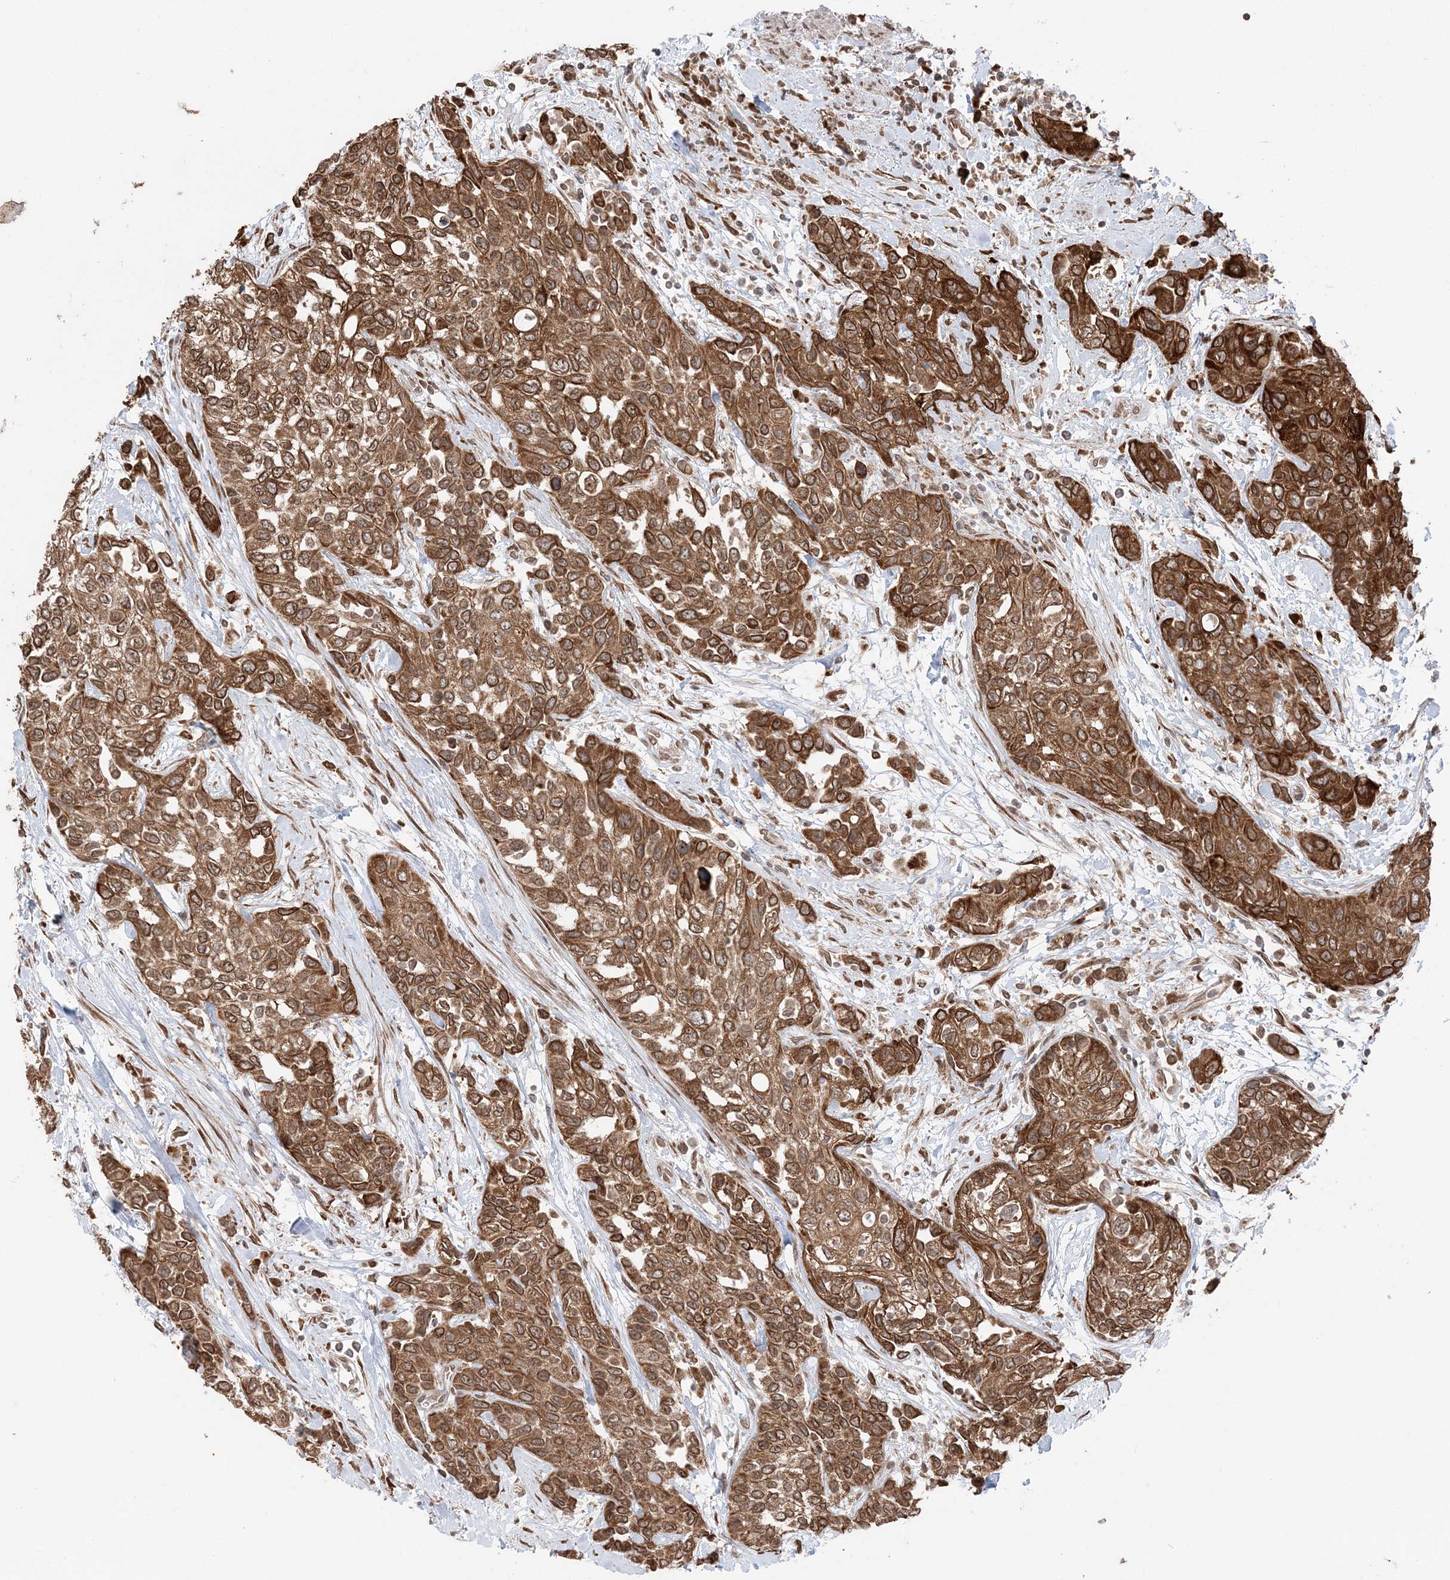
{"staining": {"intensity": "strong", "quantity": ">75%", "location": "cytoplasmic/membranous"}, "tissue": "urothelial cancer", "cell_type": "Tumor cells", "image_type": "cancer", "snomed": [{"axis": "morphology", "description": "Normal tissue, NOS"}, {"axis": "morphology", "description": "Urothelial carcinoma, High grade"}, {"axis": "topography", "description": "Vascular tissue"}, {"axis": "topography", "description": "Urinary bladder"}], "caption": "A histopathology image of human urothelial cancer stained for a protein shows strong cytoplasmic/membranous brown staining in tumor cells.", "gene": "TMED10", "patient": {"sex": "female", "age": 56}}